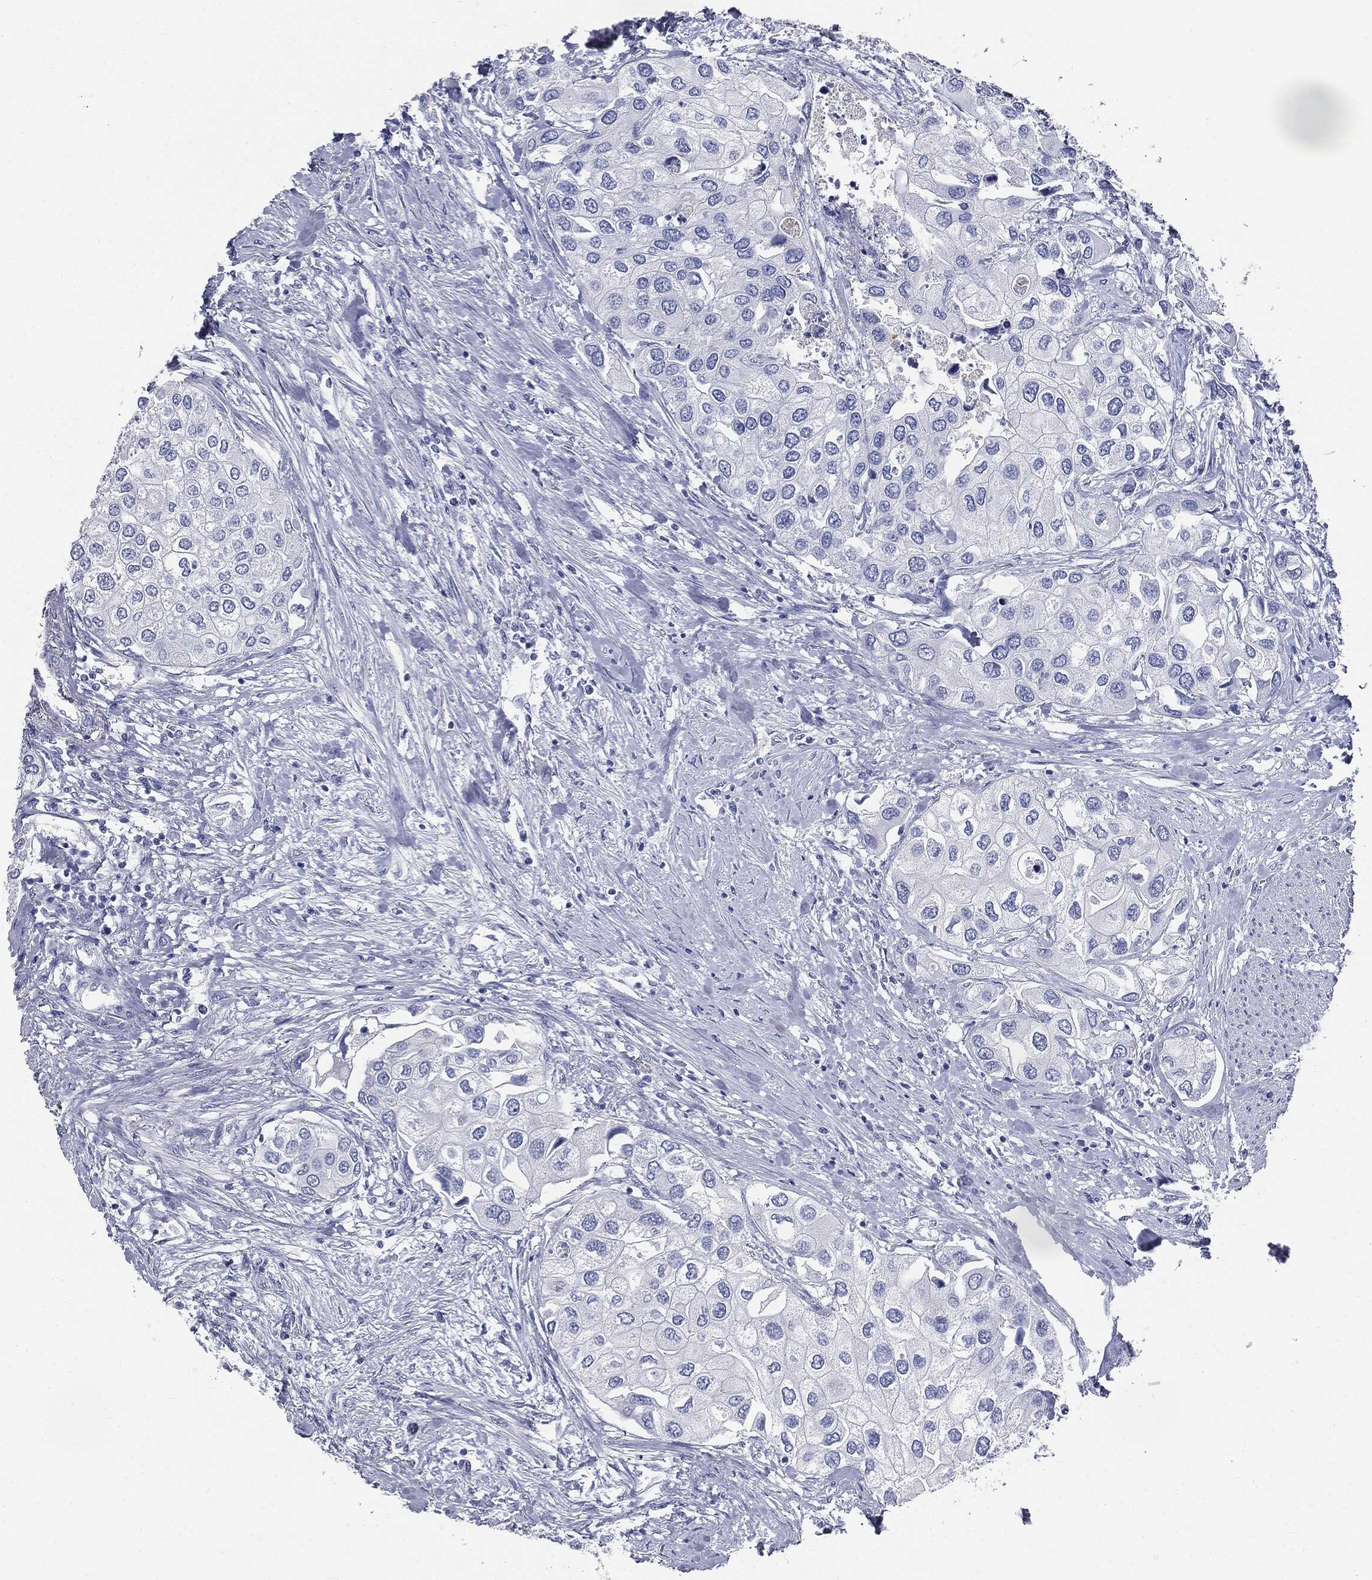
{"staining": {"intensity": "negative", "quantity": "none", "location": "none"}, "tissue": "urothelial cancer", "cell_type": "Tumor cells", "image_type": "cancer", "snomed": [{"axis": "morphology", "description": "Urothelial carcinoma, High grade"}, {"axis": "topography", "description": "Urinary bladder"}], "caption": "An immunohistochemistry (IHC) image of urothelial cancer is shown. There is no staining in tumor cells of urothelial cancer.", "gene": "CUZD1", "patient": {"sex": "male", "age": 64}}